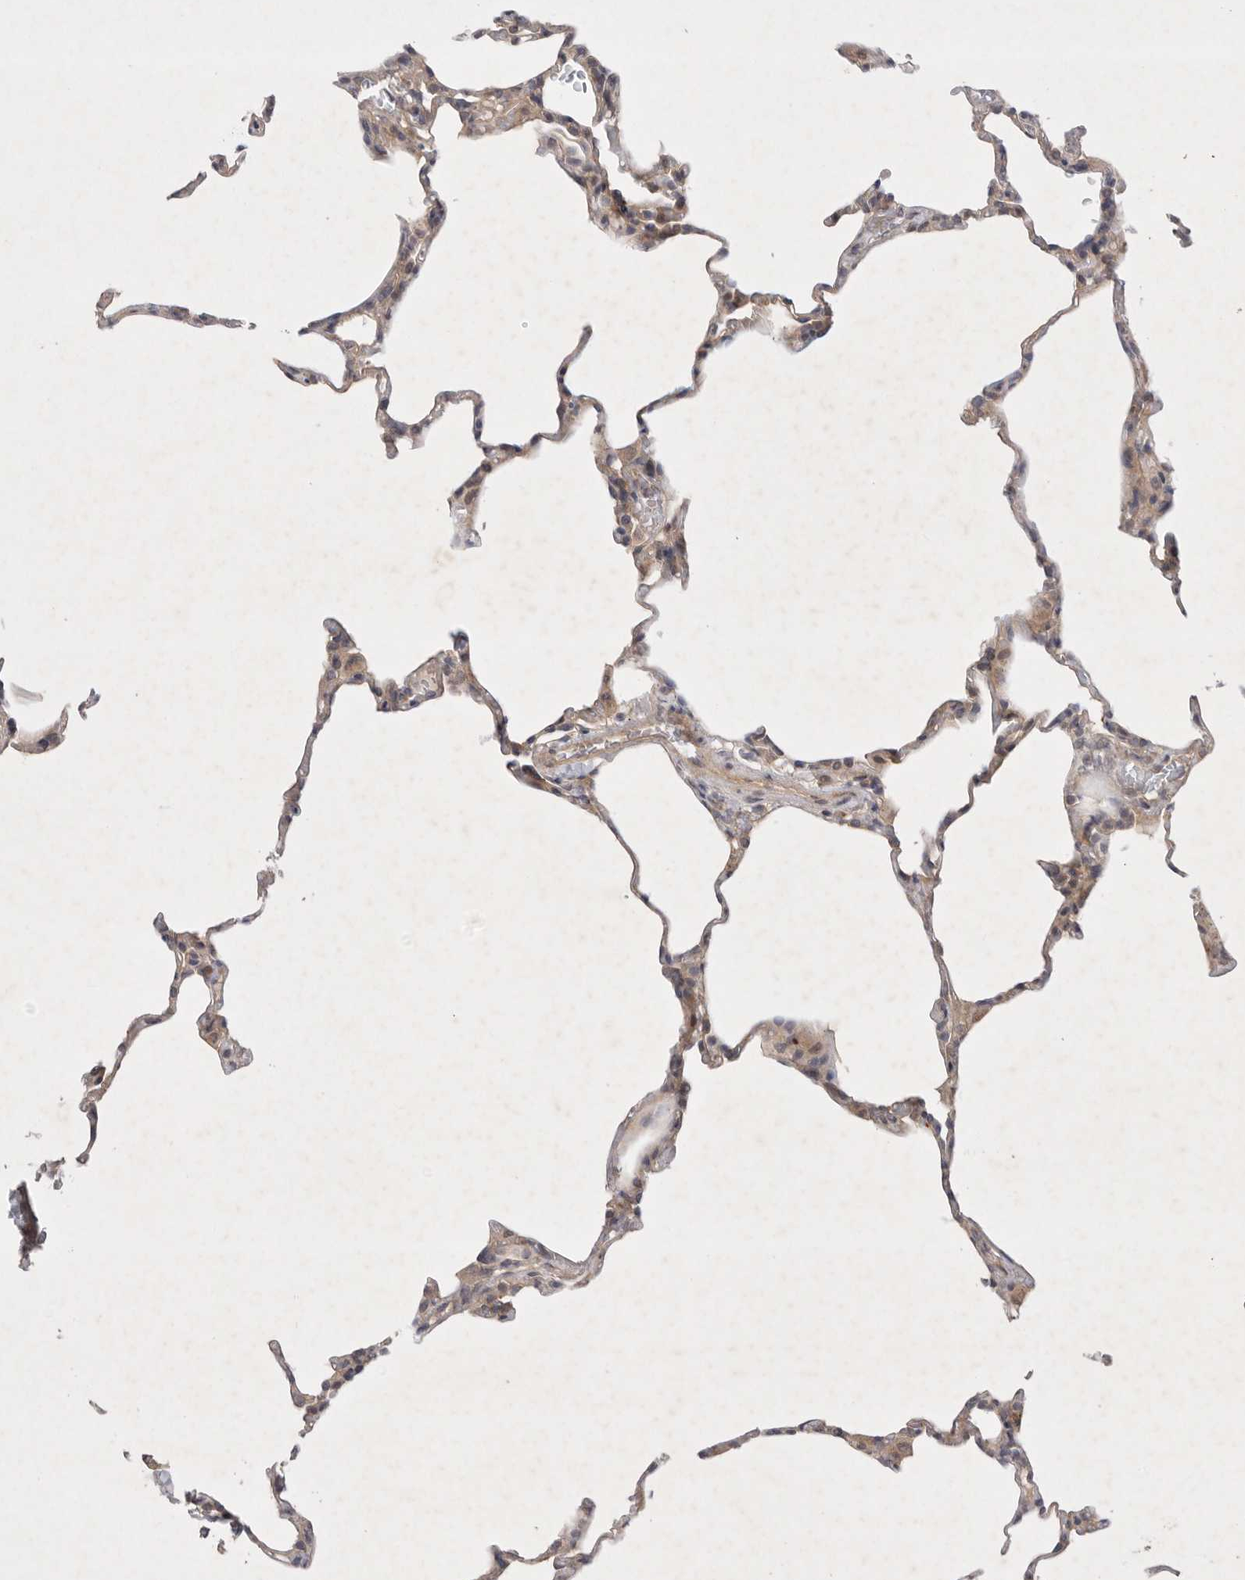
{"staining": {"intensity": "weak", "quantity": "<25%", "location": "cytoplasmic/membranous"}, "tissue": "lung", "cell_type": "Alveolar cells", "image_type": "normal", "snomed": [{"axis": "morphology", "description": "Normal tissue, NOS"}, {"axis": "topography", "description": "Lung"}], "caption": "DAB immunohistochemical staining of unremarkable human lung exhibits no significant staining in alveolar cells. (DAB (3,3'-diaminobenzidine) immunohistochemistry (IHC) with hematoxylin counter stain).", "gene": "PTPDC1", "patient": {"sex": "male", "age": 20}}